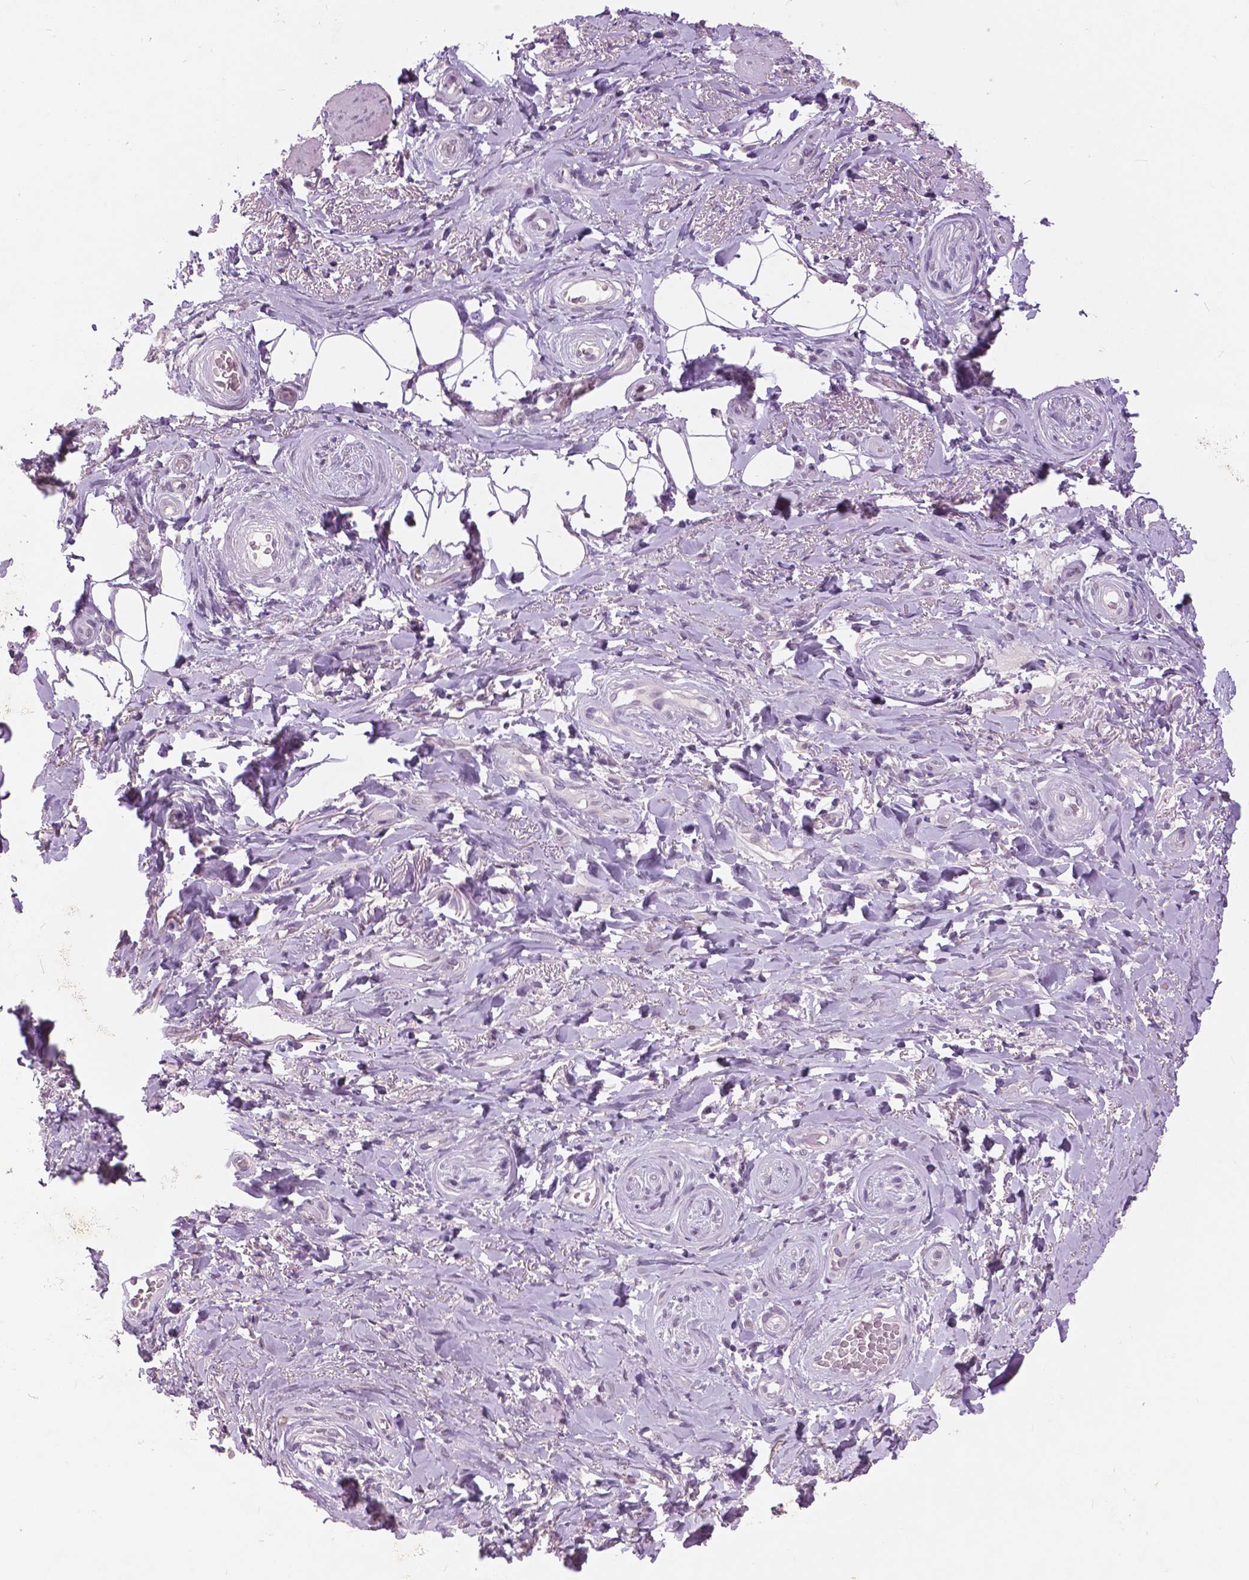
{"staining": {"intensity": "negative", "quantity": "none", "location": "none"}, "tissue": "adipose tissue", "cell_type": "Adipocytes", "image_type": "normal", "snomed": [{"axis": "morphology", "description": "Normal tissue, NOS"}, {"axis": "topography", "description": "Anal"}, {"axis": "topography", "description": "Peripheral nerve tissue"}], "caption": "Immunohistochemistry micrograph of benign adipose tissue stained for a protein (brown), which shows no positivity in adipocytes. (DAB (3,3'-diaminobenzidine) immunohistochemistry (IHC) visualized using brightfield microscopy, high magnification).", "gene": "GRIN2A", "patient": {"sex": "male", "age": 53}}